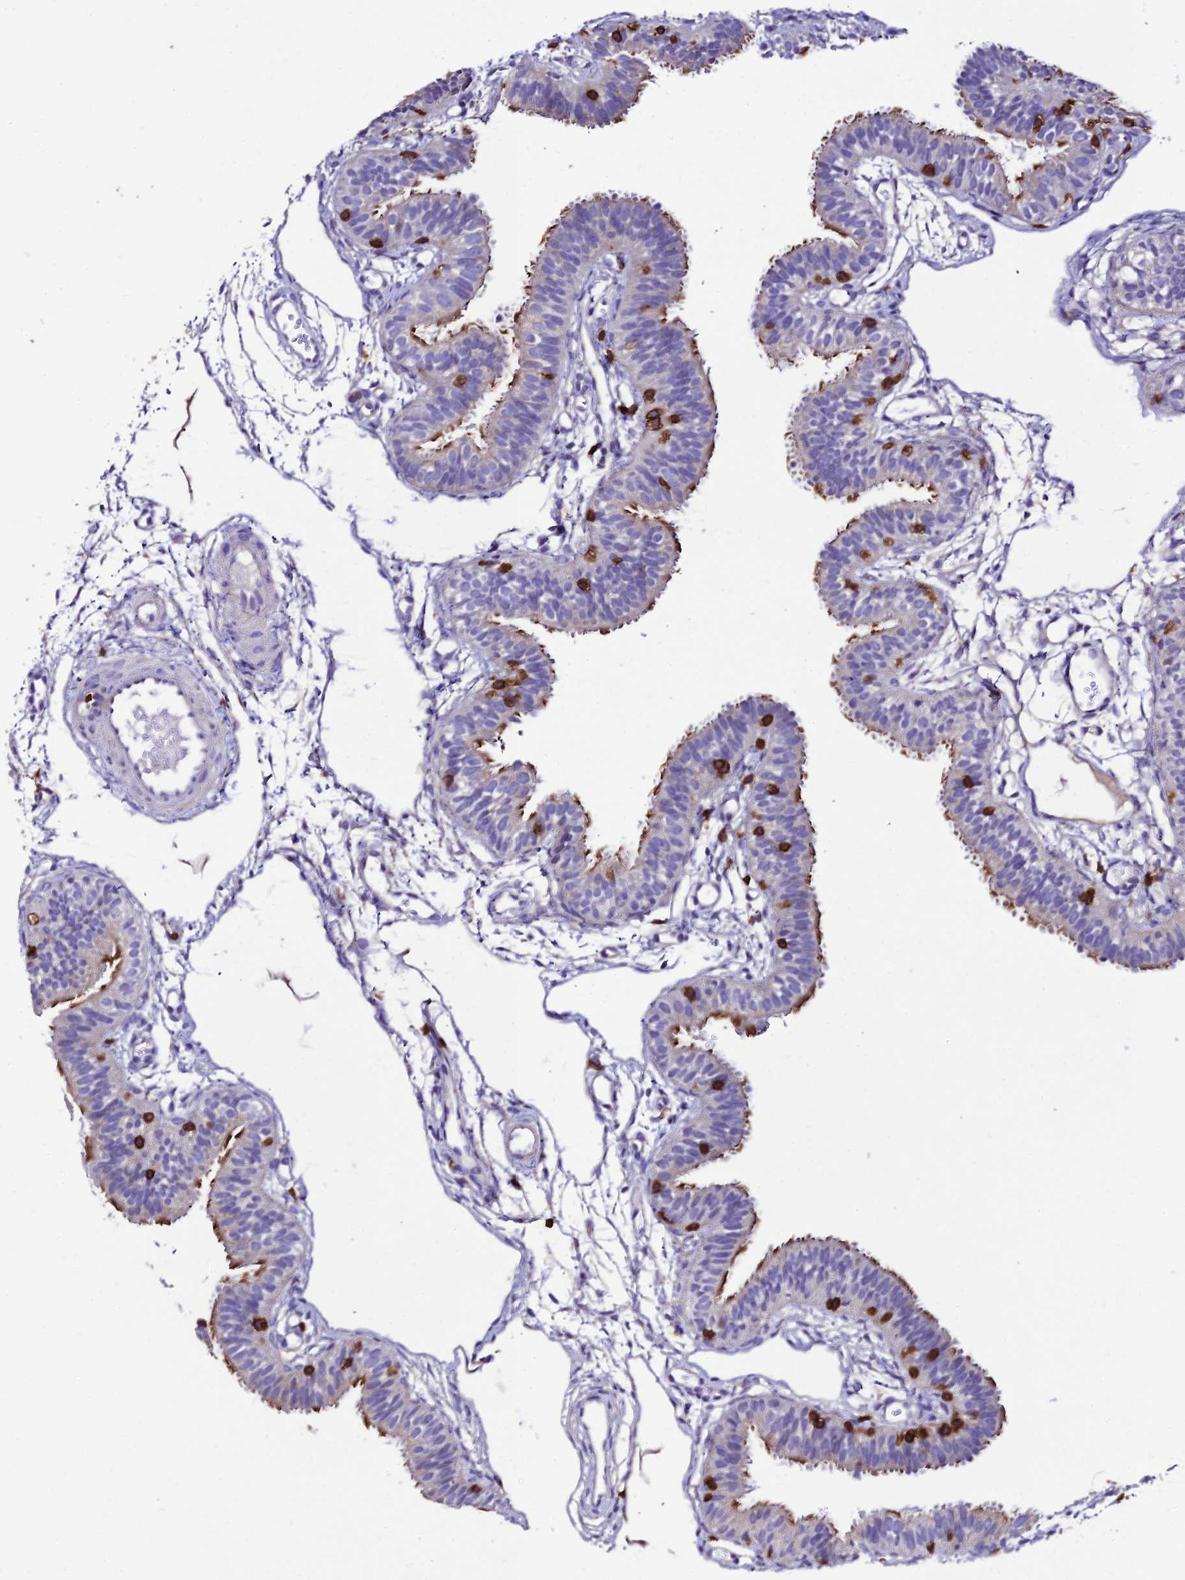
{"staining": {"intensity": "strong", "quantity": "<25%", "location": "cytoplasmic/membranous"}, "tissue": "fallopian tube", "cell_type": "Glandular cells", "image_type": "normal", "snomed": [{"axis": "morphology", "description": "Normal tissue, NOS"}, {"axis": "topography", "description": "Fallopian tube"}], "caption": "This image shows normal fallopian tube stained with IHC to label a protein in brown. The cytoplasmic/membranous of glandular cells show strong positivity for the protein. Nuclei are counter-stained blue.", "gene": "PTPRCAP", "patient": {"sex": "female", "age": 35}}